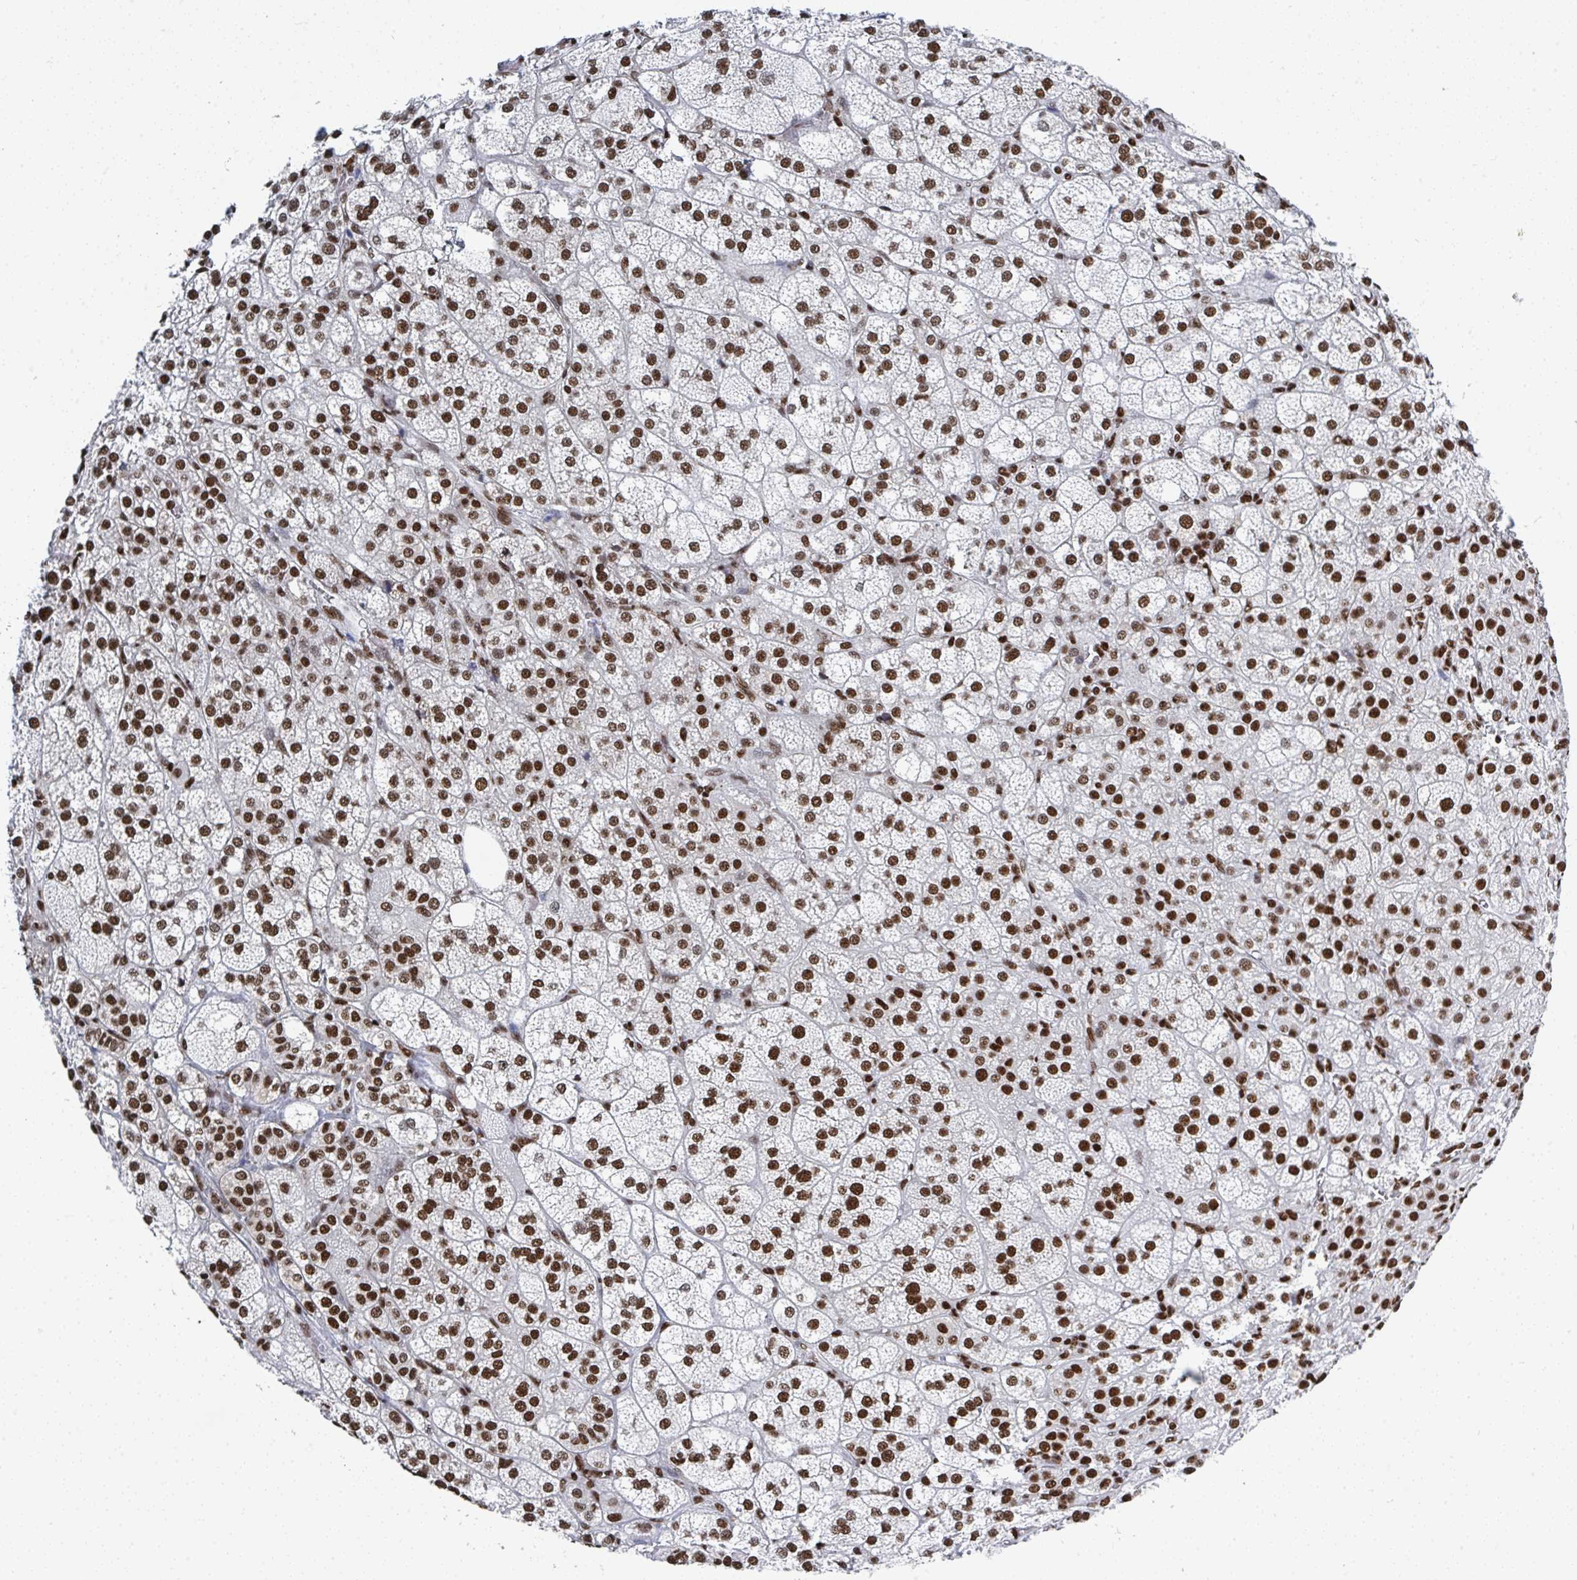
{"staining": {"intensity": "strong", "quantity": ">75%", "location": "nuclear"}, "tissue": "adrenal gland", "cell_type": "Glandular cells", "image_type": "normal", "snomed": [{"axis": "morphology", "description": "Normal tissue, NOS"}, {"axis": "topography", "description": "Adrenal gland"}], "caption": "Strong nuclear staining for a protein is seen in about >75% of glandular cells of normal adrenal gland using immunohistochemistry.", "gene": "GAR1", "patient": {"sex": "female", "age": 60}}